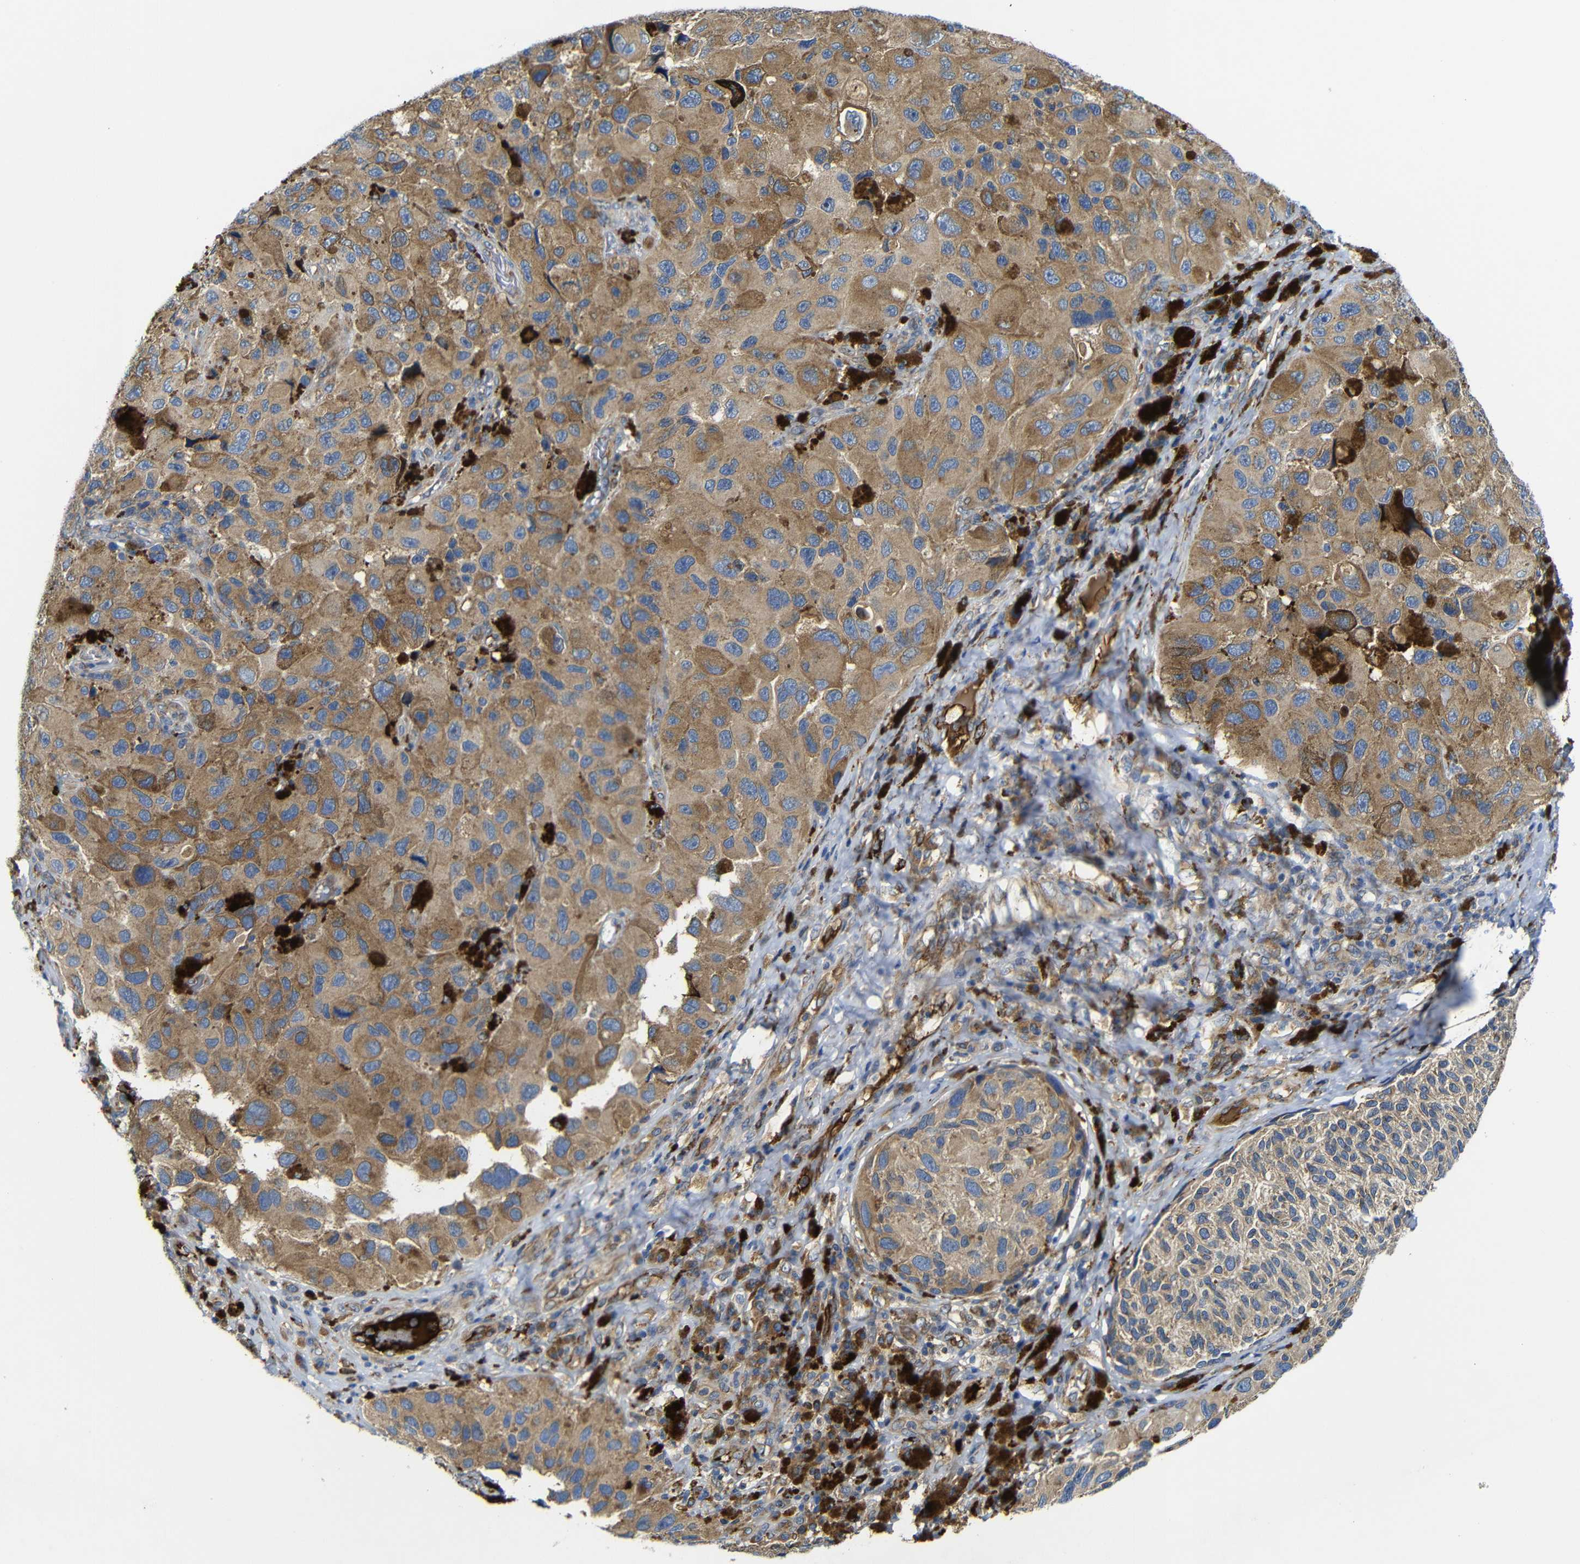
{"staining": {"intensity": "moderate", "quantity": ">75%", "location": "cytoplasmic/membranous"}, "tissue": "melanoma", "cell_type": "Tumor cells", "image_type": "cancer", "snomed": [{"axis": "morphology", "description": "Malignant melanoma, NOS"}, {"axis": "topography", "description": "Skin"}], "caption": "About >75% of tumor cells in melanoma reveal moderate cytoplasmic/membranous protein positivity as visualized by brown immunohistochemical staining.", "gene": "CLCC1", "patient": {"sex": "female", "age": 73}}